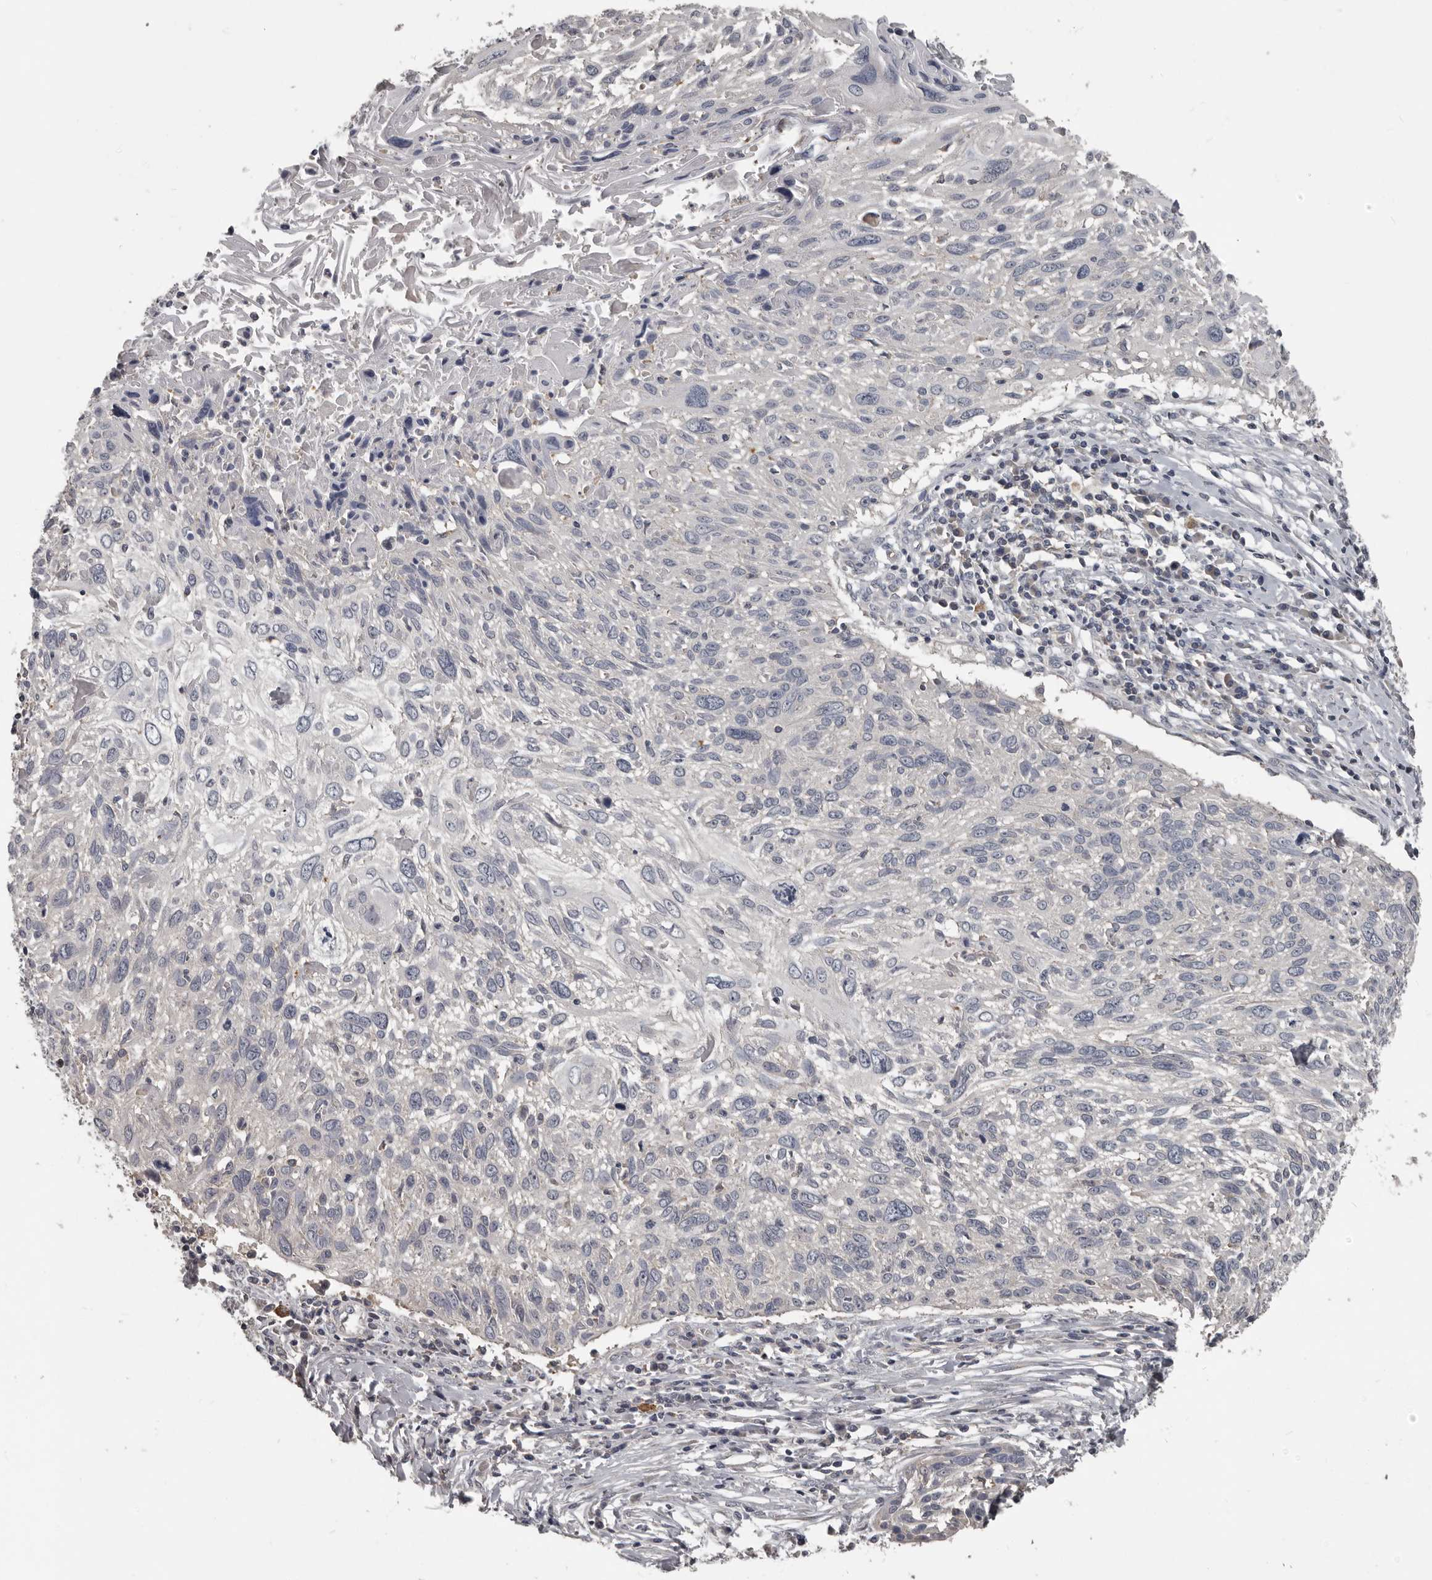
{"staining": {"intensity": "negative", "quantity": "none", "location": "none"}, "tissue": "cervical cancer", "cell_type": "Tumor cells", "image_type": "cancer", "snomed": [{"axis": "morphology", "description": "Squamous cell carcinoma, NOS"}, {"axis": "topography", "description": "Cervix"}], "caption": "The immunohistochemistry photomicrograph has no significant expression in tumor cells of cervical cancer tissue. Brightfield microscopy of immunohistochemistry stained with DAB (brown) and hematoxylin (blue), captured at high magnification.", "gene": "CA6", "patient": {"sex": "female", "age": 51}}